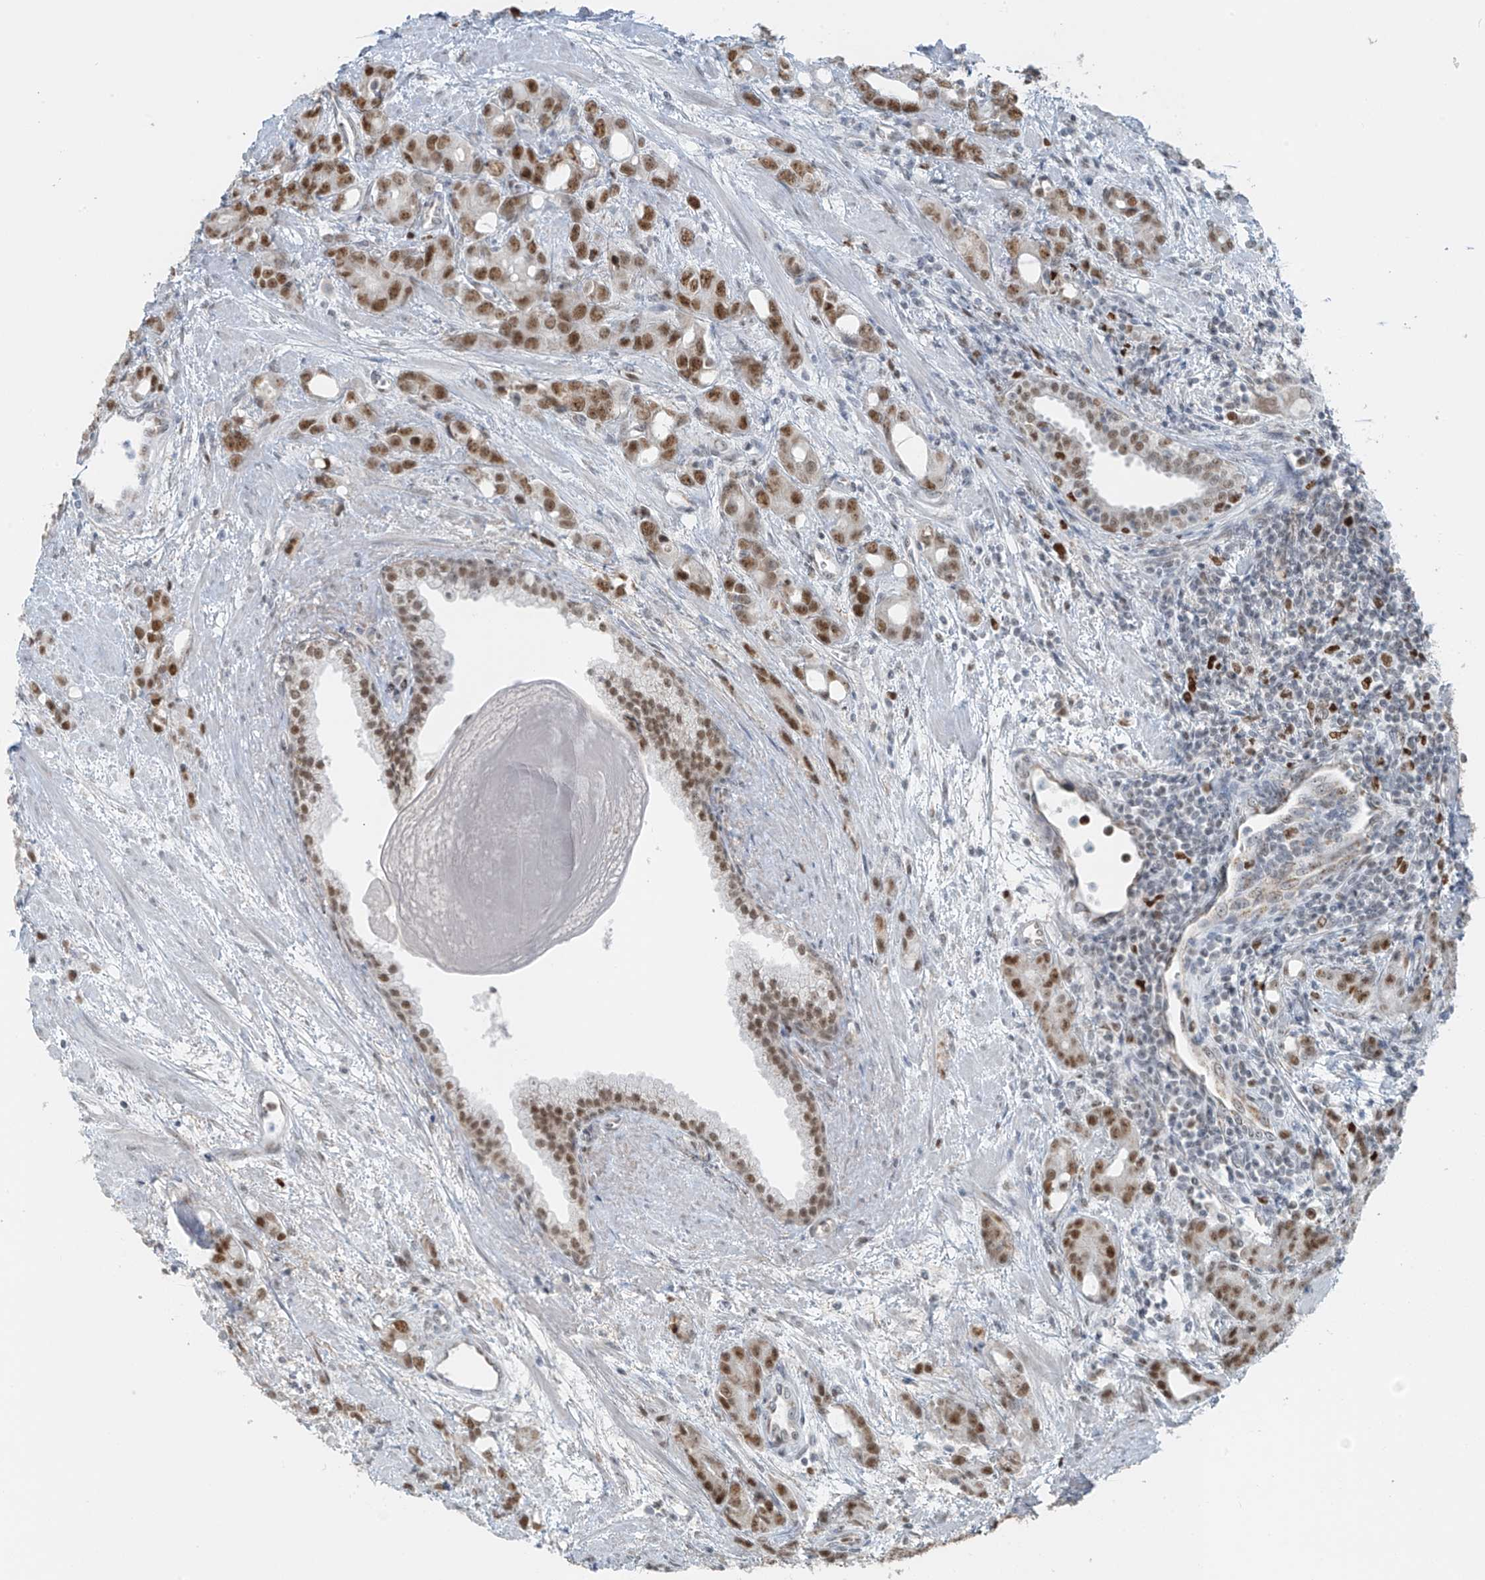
{"staining": {"intensity": "moderate", "quantity": ">75%", "location": "nuclear"}, "tissue": "prostate cancer", "cell_type": "Tumor cells", "image_type": "cancer", "snomed": [{"axis": "morphology", "description": "Adenocarcinoma, High grade"}, {"axis": "topography", "description": "Prostate"}], "caption": "IHC (DAB) staining of high-grade adenocarcinoma (prostate) displays moderate nuclear protein expression in about >75% of tumor cells.", "gene": "WRNIP1", "patient": {"sex": "male", "age": 62}}